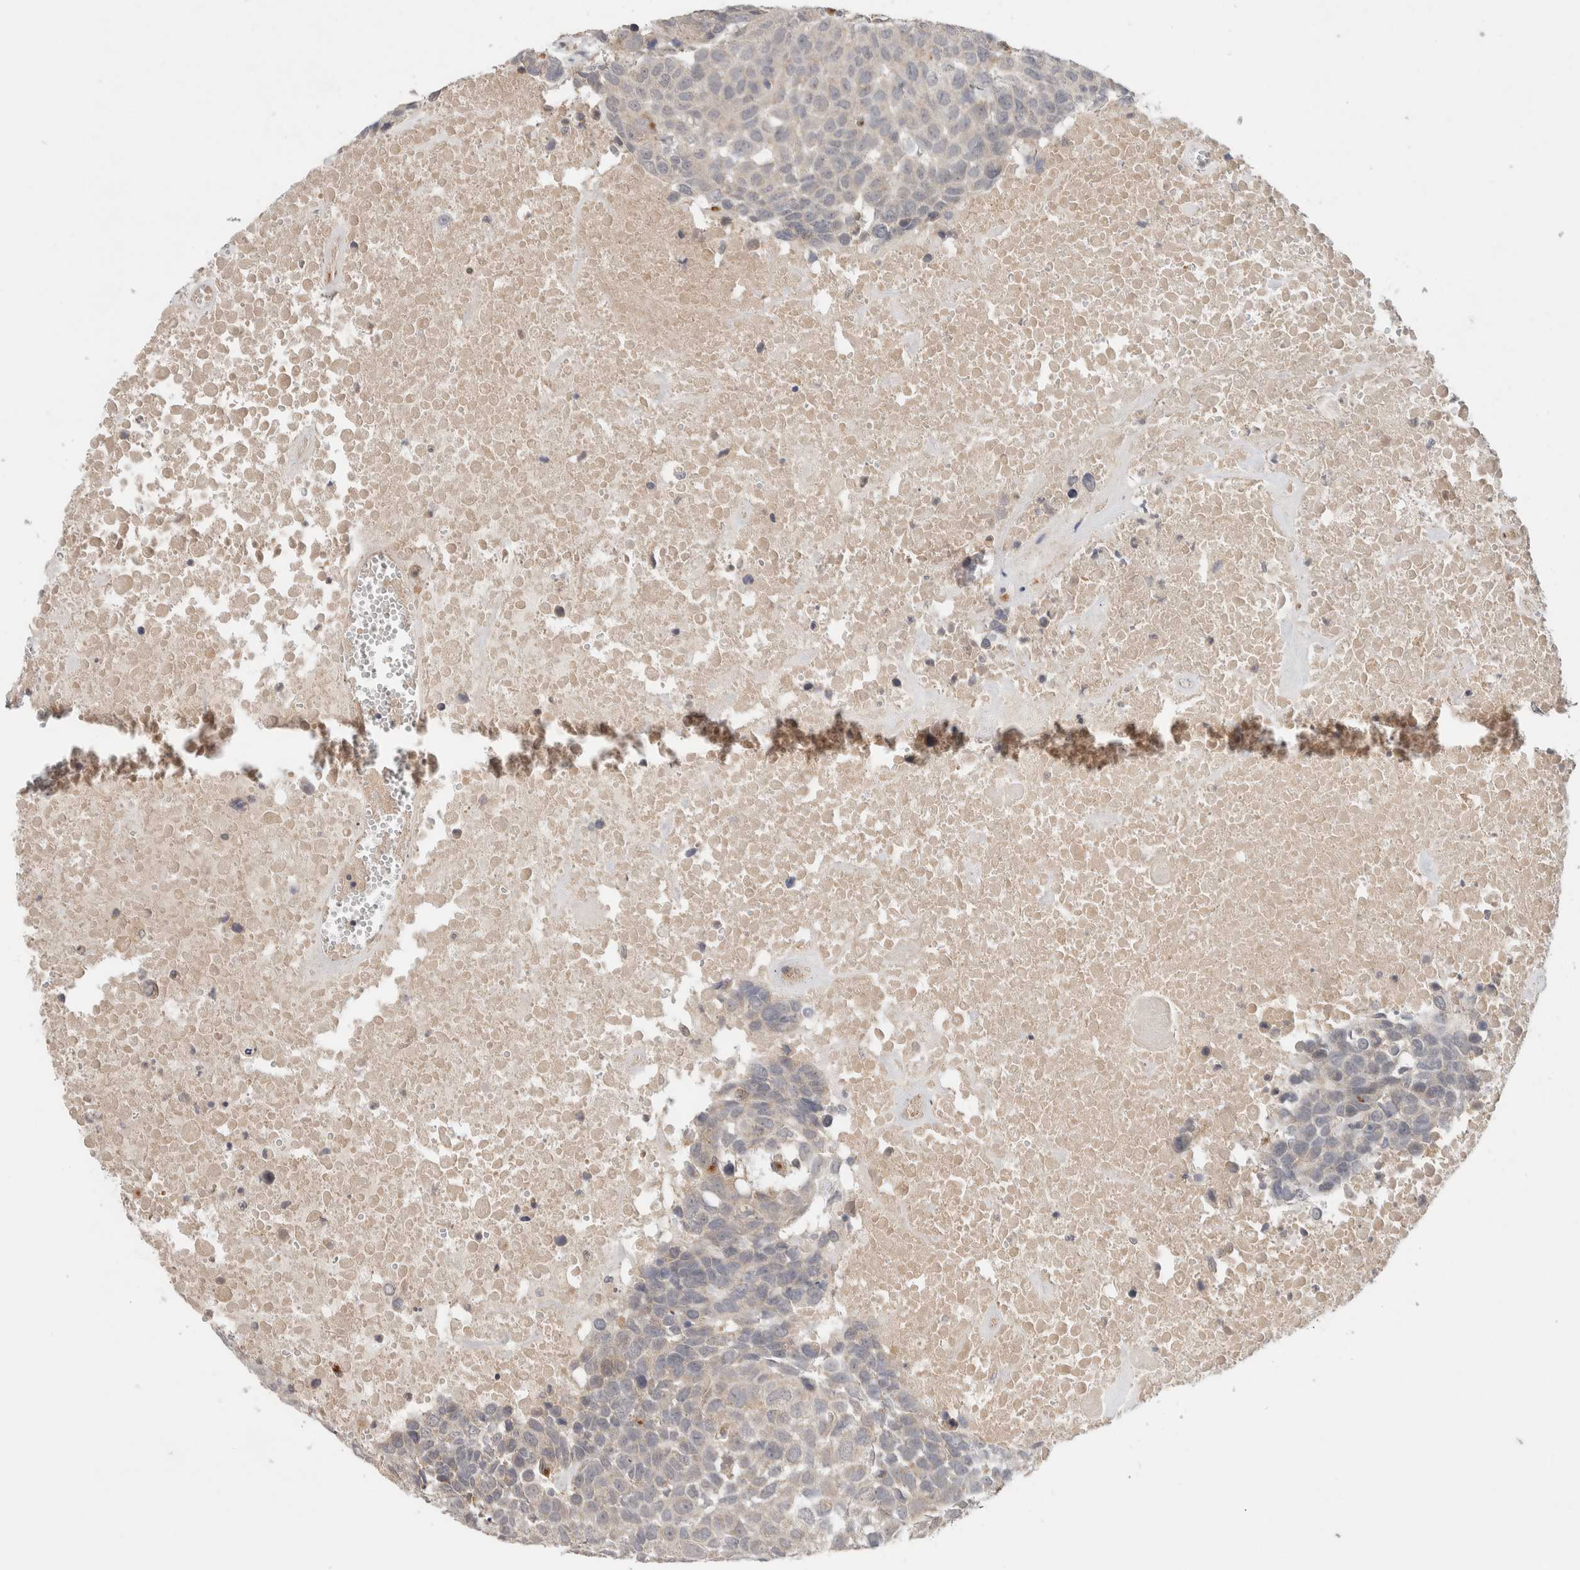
{"staining": {"intensity": "weak", "quantity": "25%-75%", "location": "cytoplasmic/membranous"}, "tissue": "head and neck cancer", "cell_type": "Tumor cells", "image_type": "cancer", "snomed": [{"axis": "morphology", "description": "Squamous cell carcinoma, NOS"}, {"axis": "topography", "description": "Head-Neck"}], "caption": "Head and neck cancer stained with immunohistochemistry (IHC) reveals weak cytoplasmic/membranous positivity in about 25%-75% of tumor cells.", "gene": "SGK1", "patient": {"sex": "male", "age": 66}}